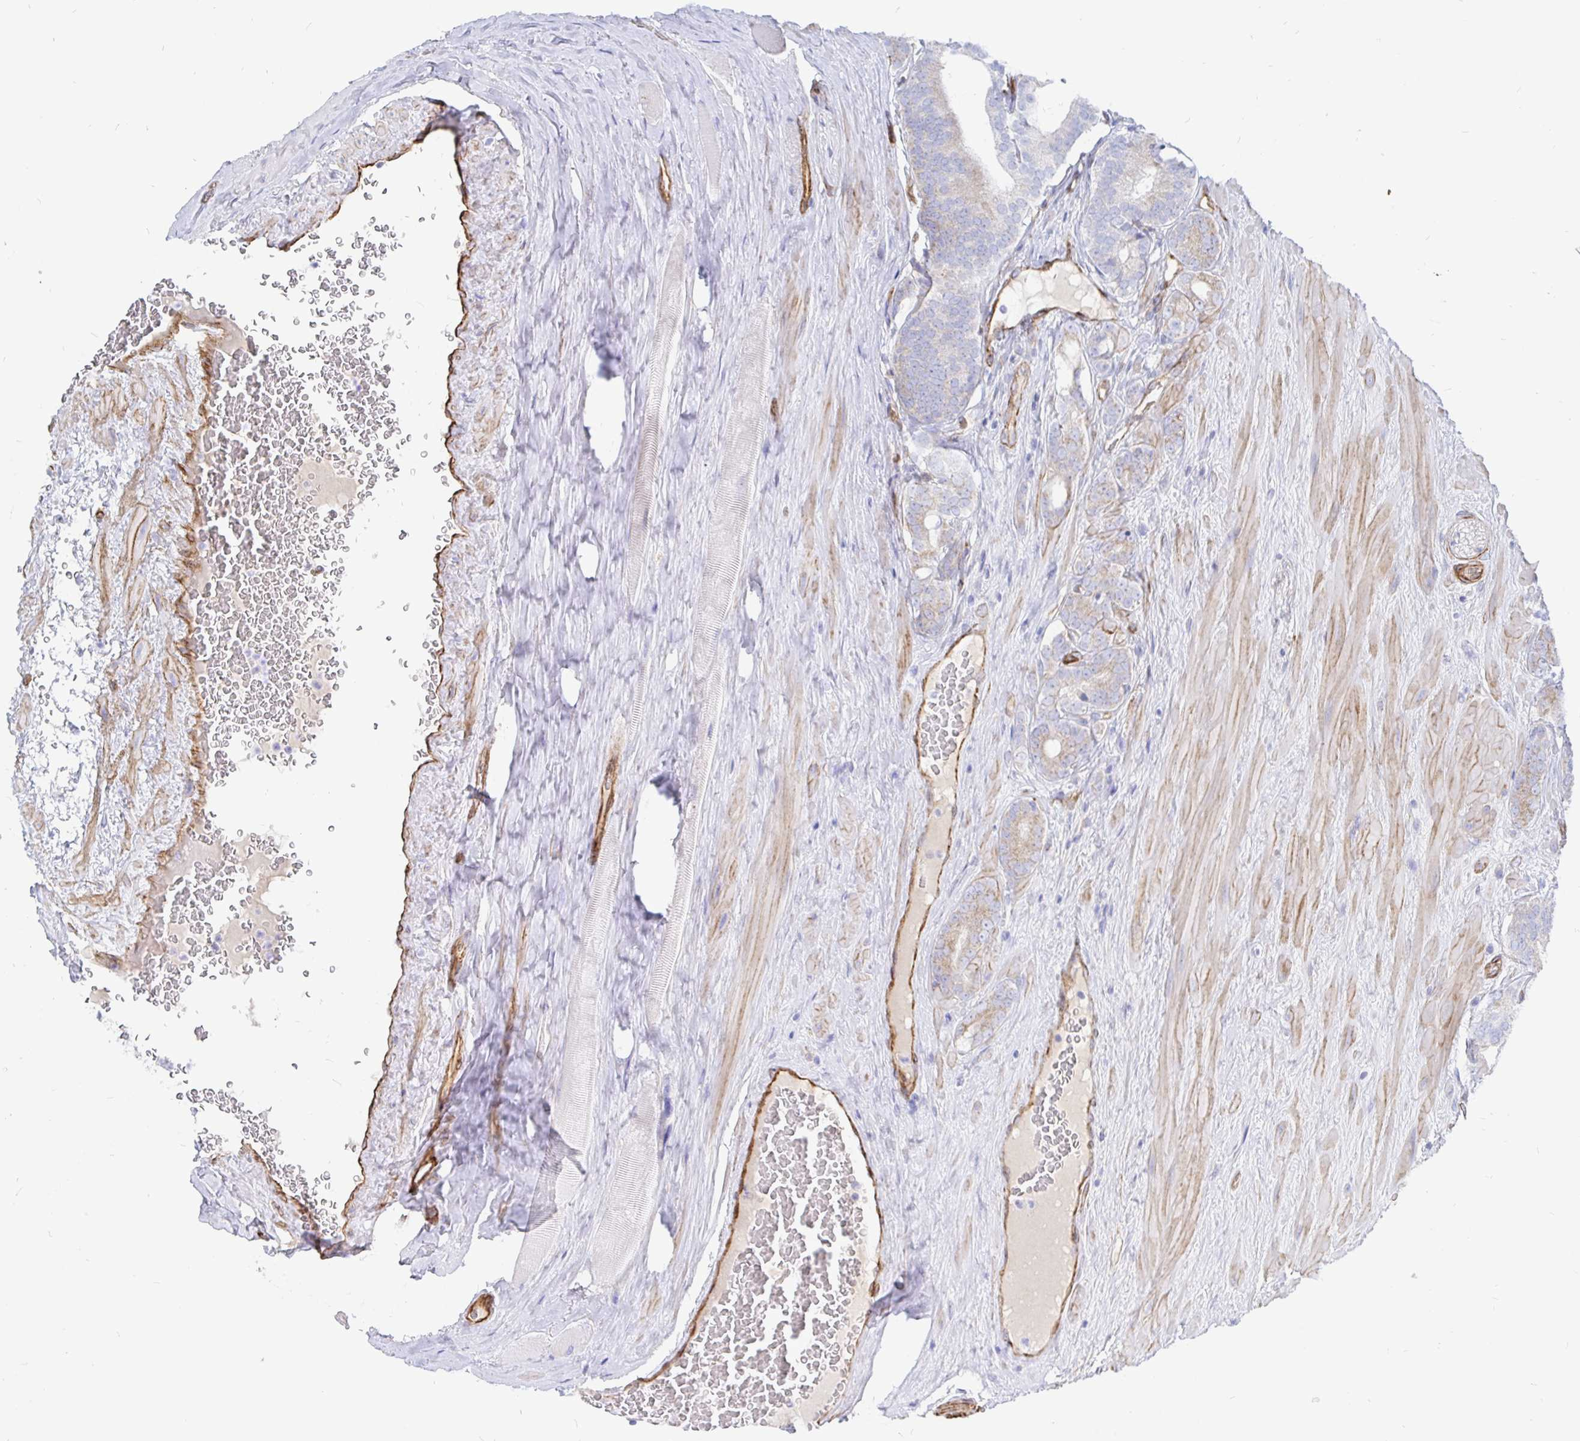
{"staining": {"intensity": "weak", "quantity": "<25%", "location": "cytoplasmic/membranous"}, "tissue": "prostate cancer", "cell_type": "Tumor cells", "image_type": "cancer", "snomed": [{"axis": "morphology", "description": "Adenocarcinoma, High grade"}, {"axis": "topography", "description": "Prostate"}], "caption": "Immunohistochemistry (IHC) of human high-grade adenocarcinoma (prostate) shows no positivity in tumor cells. Brightfield microscopy of IHC stained with DAB (brown) and hematoxylin (blue), captured at high magnification.", "gene": "COX16", "patient": {"sex": "male", "age": 66}}